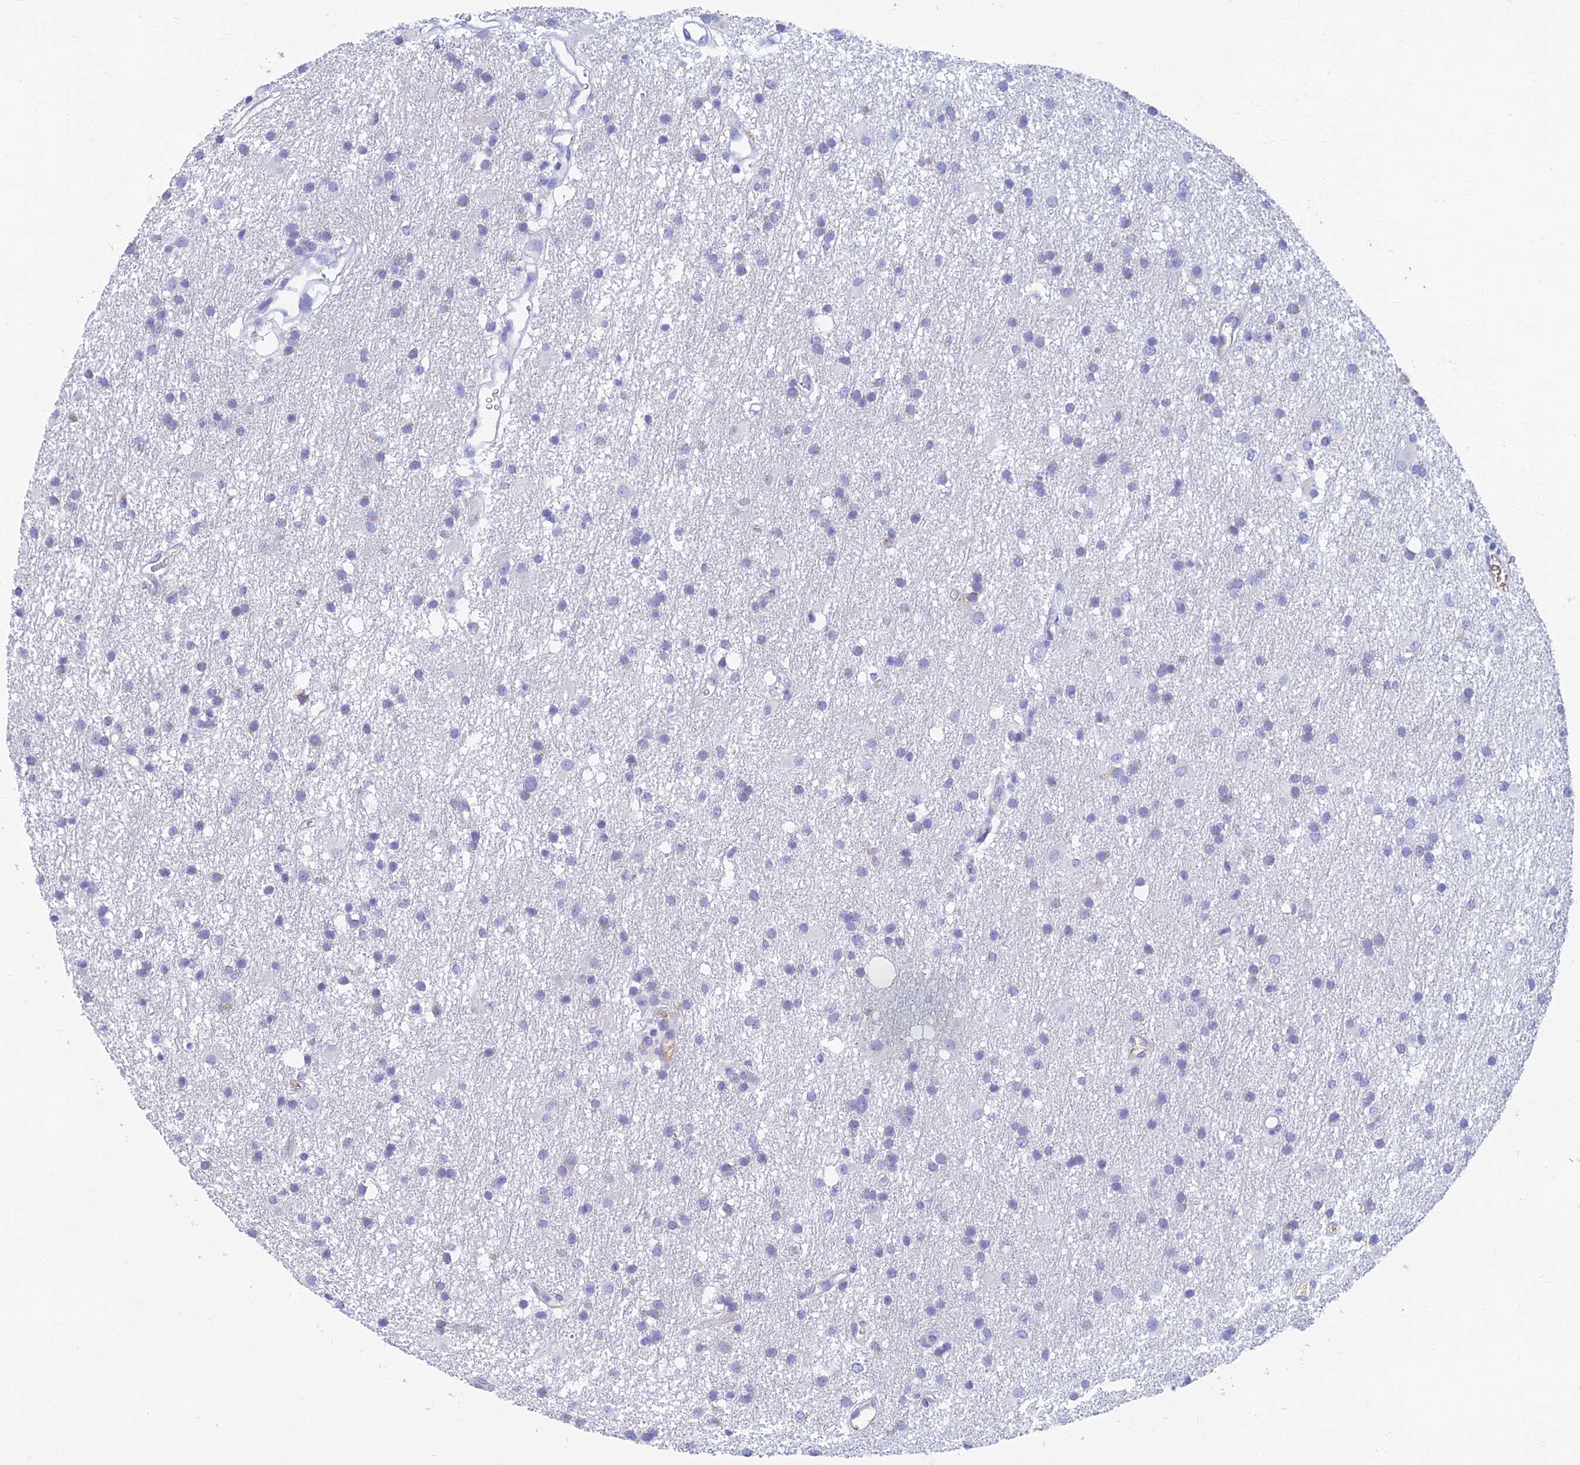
{"staining": {"intensity": "negative", "quantity": "none", "location": "none"}, "tissue": "glioma", "cell_type": "Tumor cells", "image_type": "cancer", "snomed": [{"axis": "morphology", "description": "Glioma, malignant, High grade"}, {"axis": "topography", "description": "Brain"}], "caption": "Photomicrograph shows no protein expression in tumor cells of high-grade glioma (malignant) tissue.", "gene": "ETFRF1", "patient": {"sex": "male", "age": 77}}